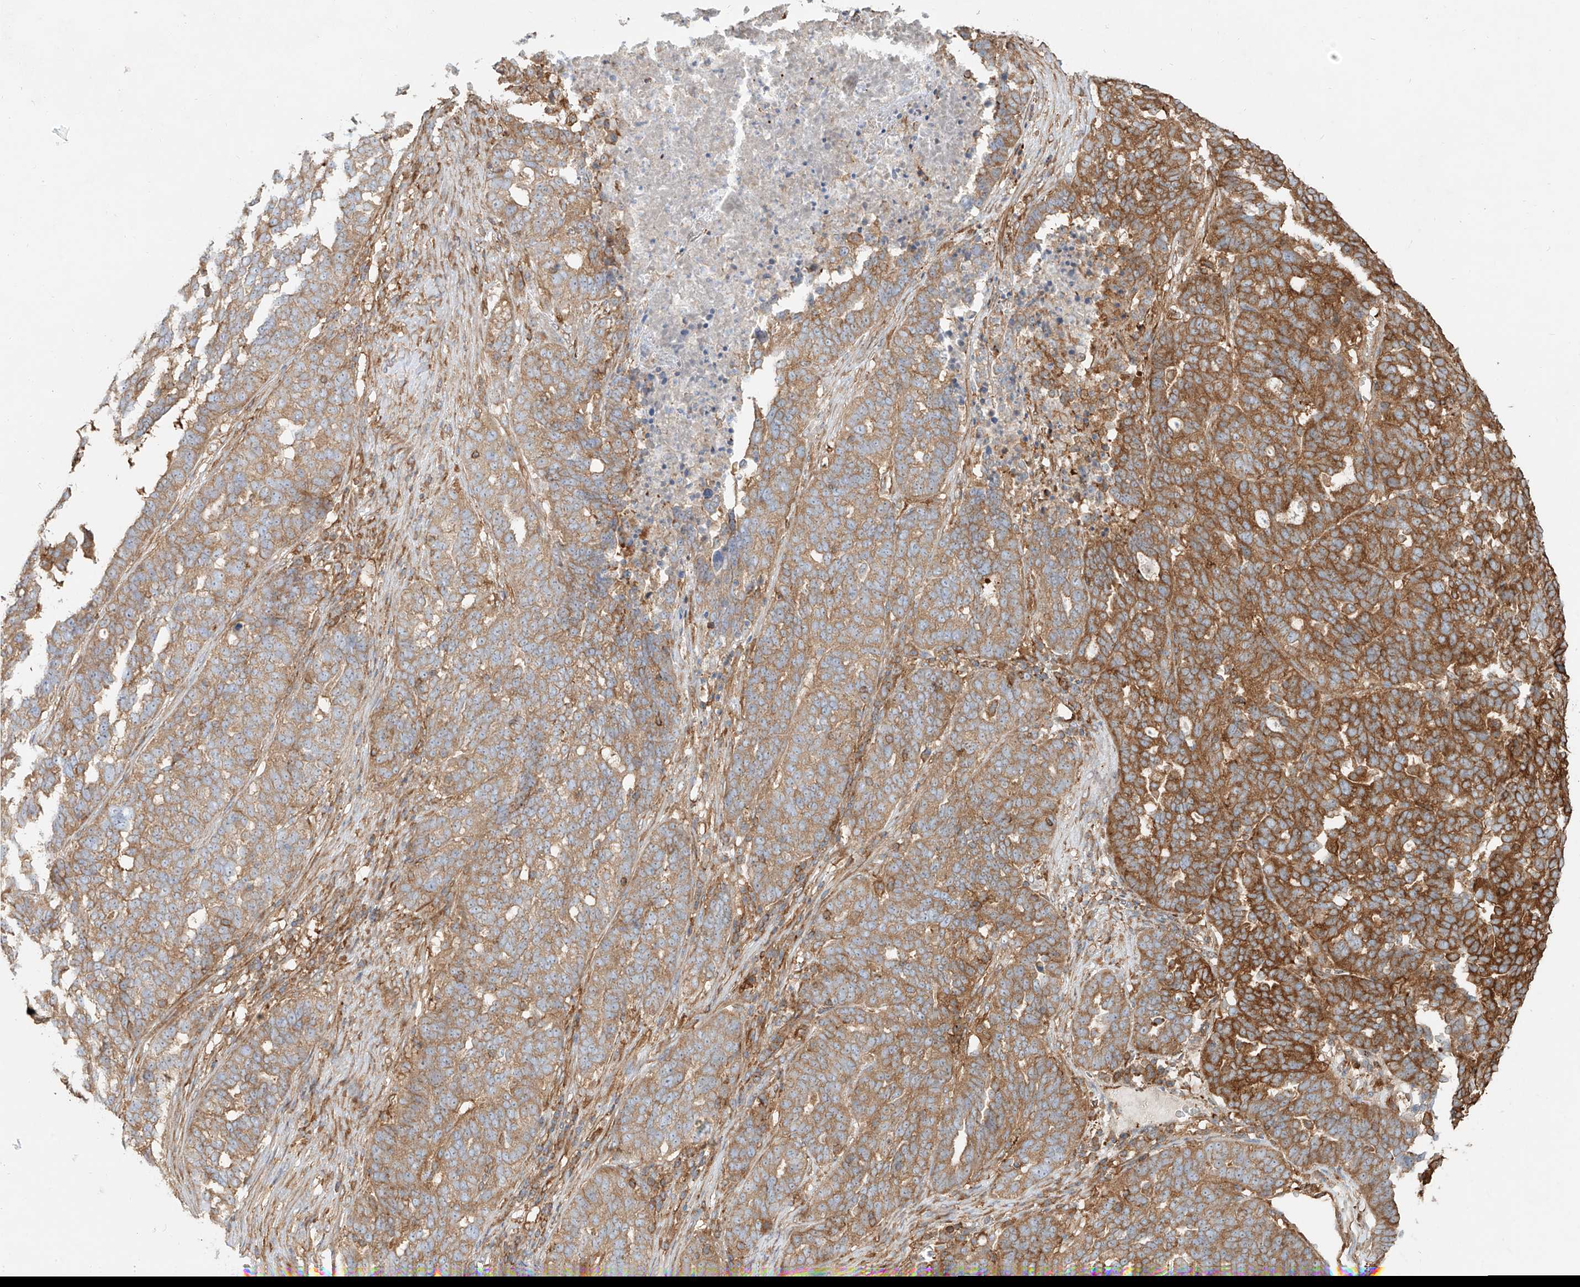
{"staining": {"intensity": "moderate", "quantity": ">75%", "location": "cytoplasmic/membranous"}, "tissue": "ovarian cancer", "cell_type": "Tumor cells", "image_type": "cancer", "snomed": [{"axis": "morphology", "description": "Cystadenocarcinoma, serous, NOS"}, {"axis": "topography", "description": "Ovary"}], "caption": "Ovarian cancer (serous cystadenocarcinoma) stained with a brown dye exhibits moderate cytoplasmic/membranous positive expression in approximately >75% of tumor cells.", "gene": "SNX9", "patient": {"sex": "female", "age": 59}}